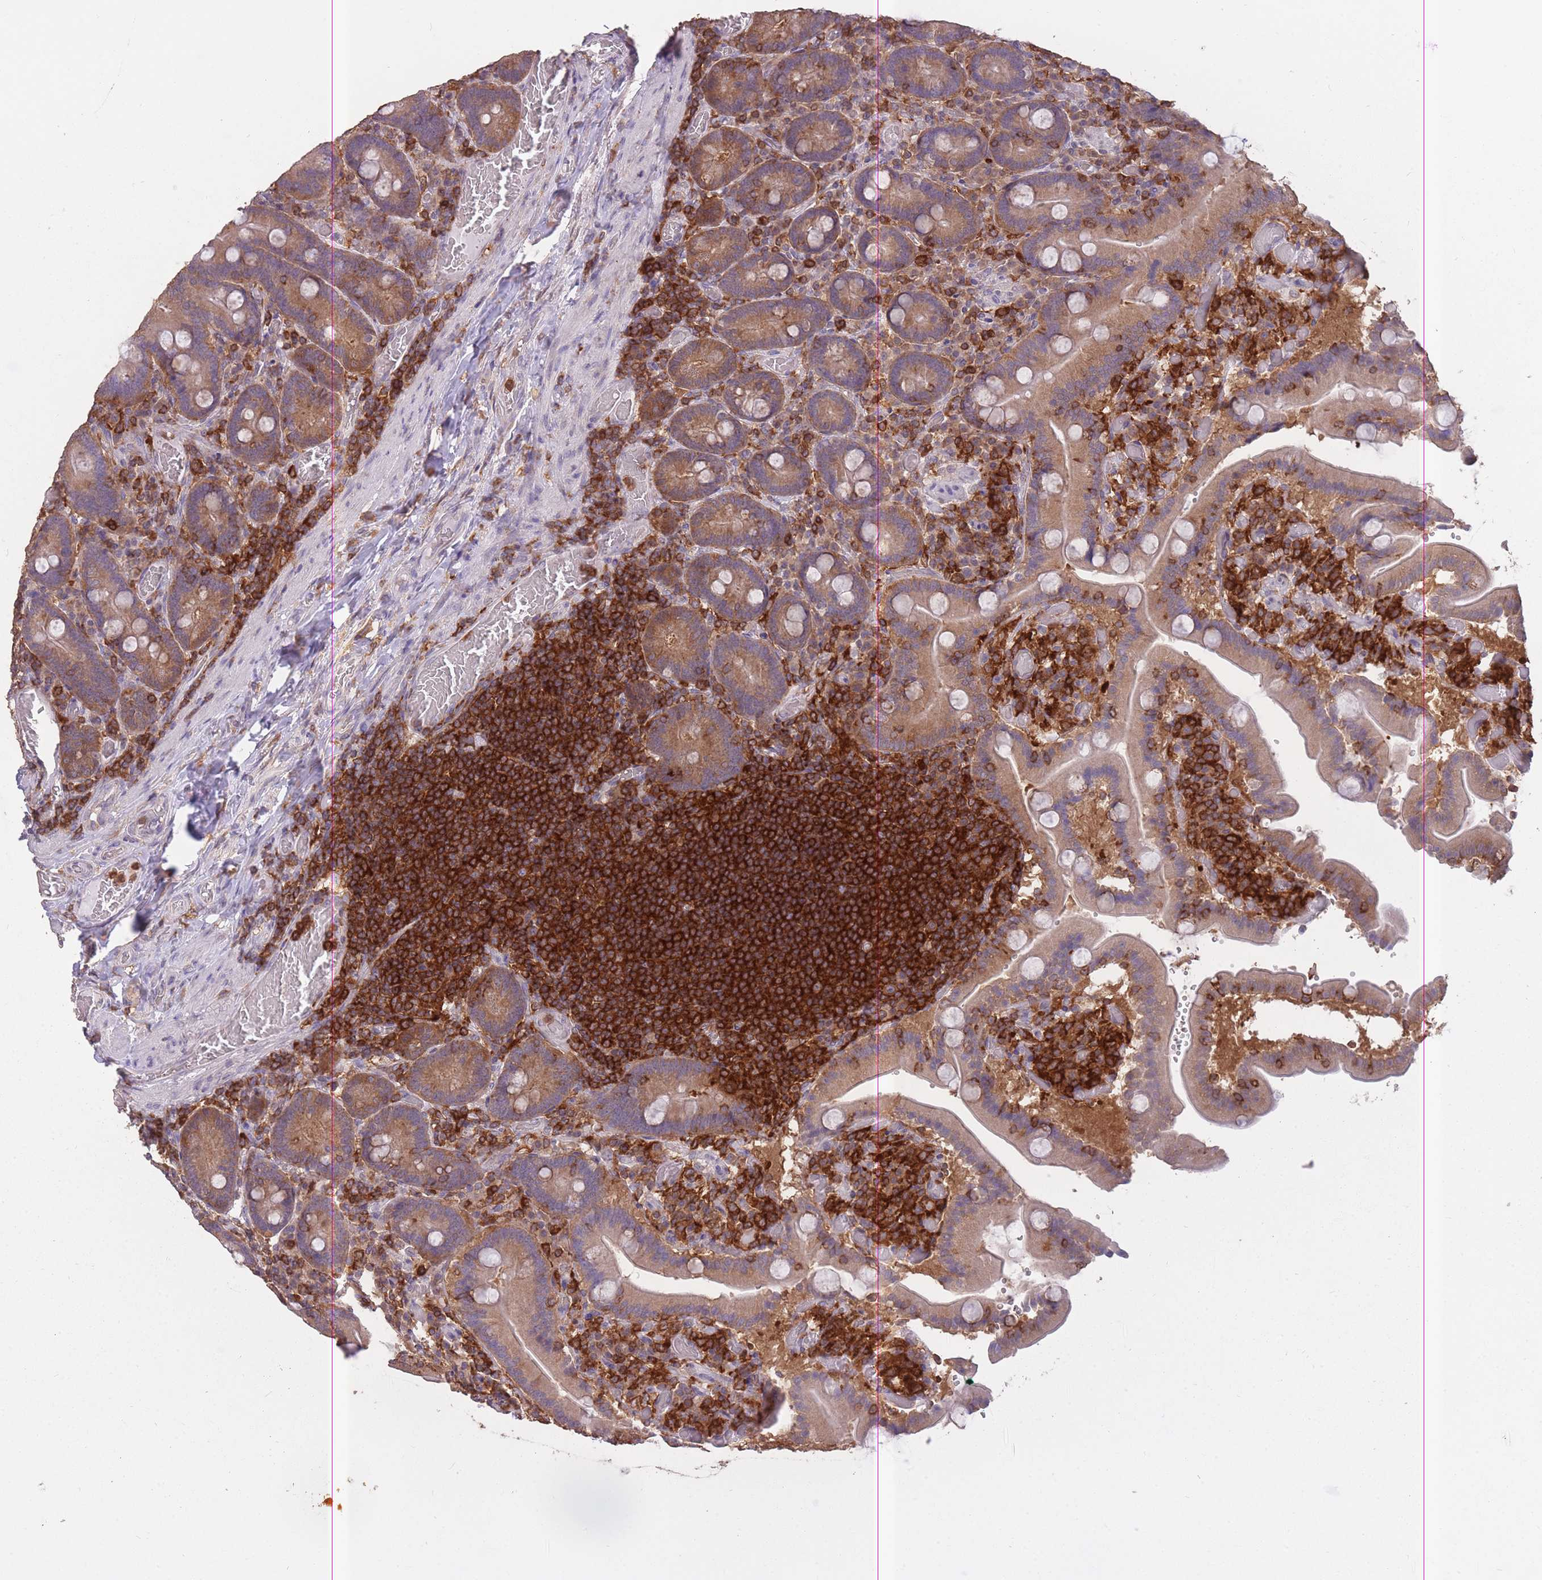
{"staining": {"intensity": "weak", "quantity": "25%-75%", "location": "cytoplasmic/membranous"}, "tissue": "duodenum", "cell_type": "Glandular cells", "image_type": "normal", "snomed": [{"axis": "morphology", "description": "Normal tissue, NOS"}, {"axis": "topography", "description": "Duodenum"}], "caption": "A brown stain labels weak cytoplasmic/membranous staining of a protein in glandular cells of unremarkable duodenum.", "gene": "GMIP", "patient": {"sex": "female", "age": 62}}